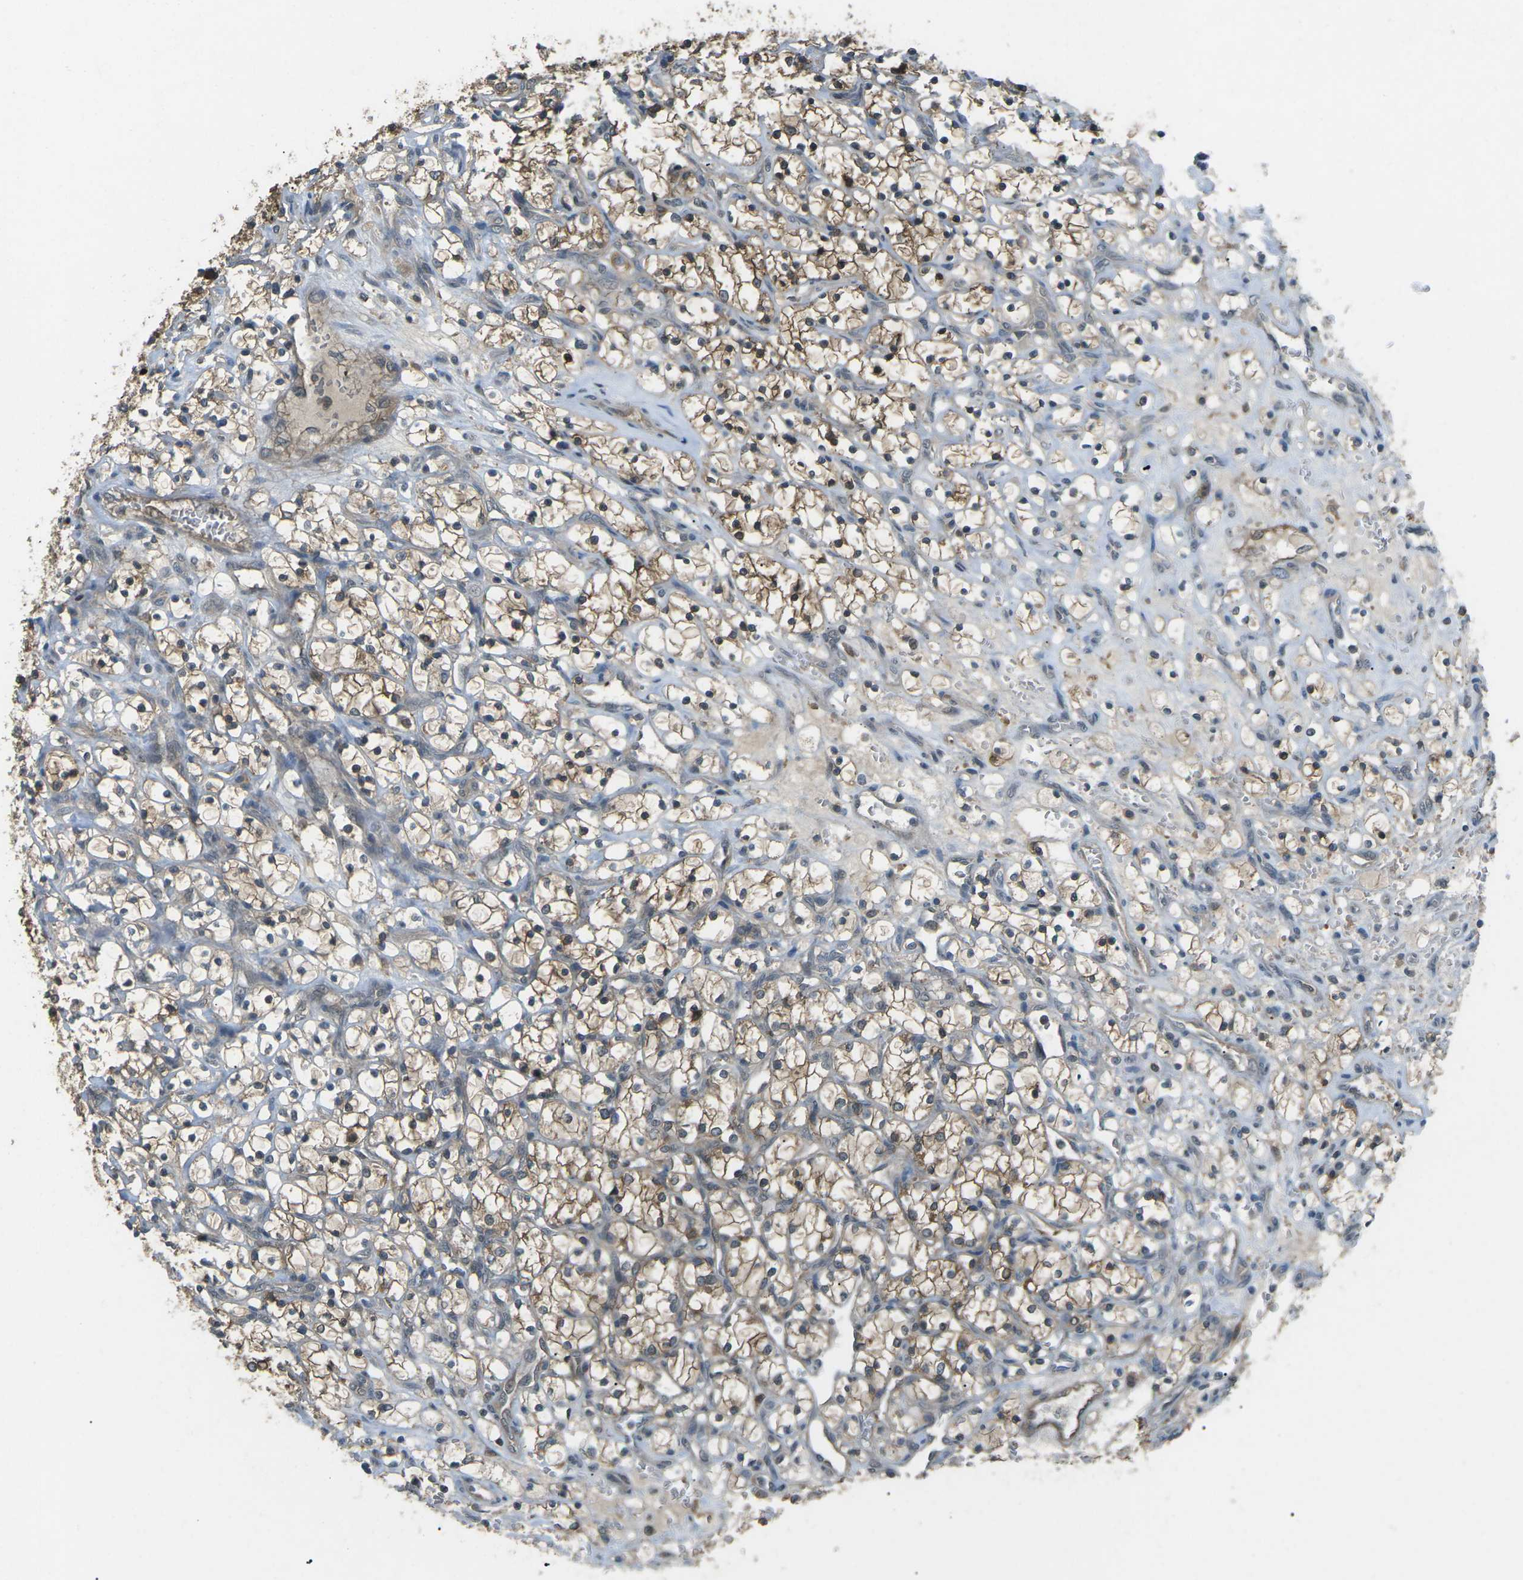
{"staining": {"intensity": "moderate", "quantity": ">75%", "location": "cytoplasmic/membranous"}, "tissue": "renal cancer", "cell_type": "Tumor cells", "image_type": "cancer", "snomed": [{"axis": "morphology", "description": "Adenocarcinoma, NOS"}, {"axis": "topography", "description": "Kidney"}], "caption": "There is medium levels of moderate cytoplasmic/membranous staining in tumor cells of renal cancer (adenocarcinoma), as demonstrated by immunohistochemical staining (brown color).", "gene": "PIEZO2", "patient": {"sex": "female", "age": 69}}